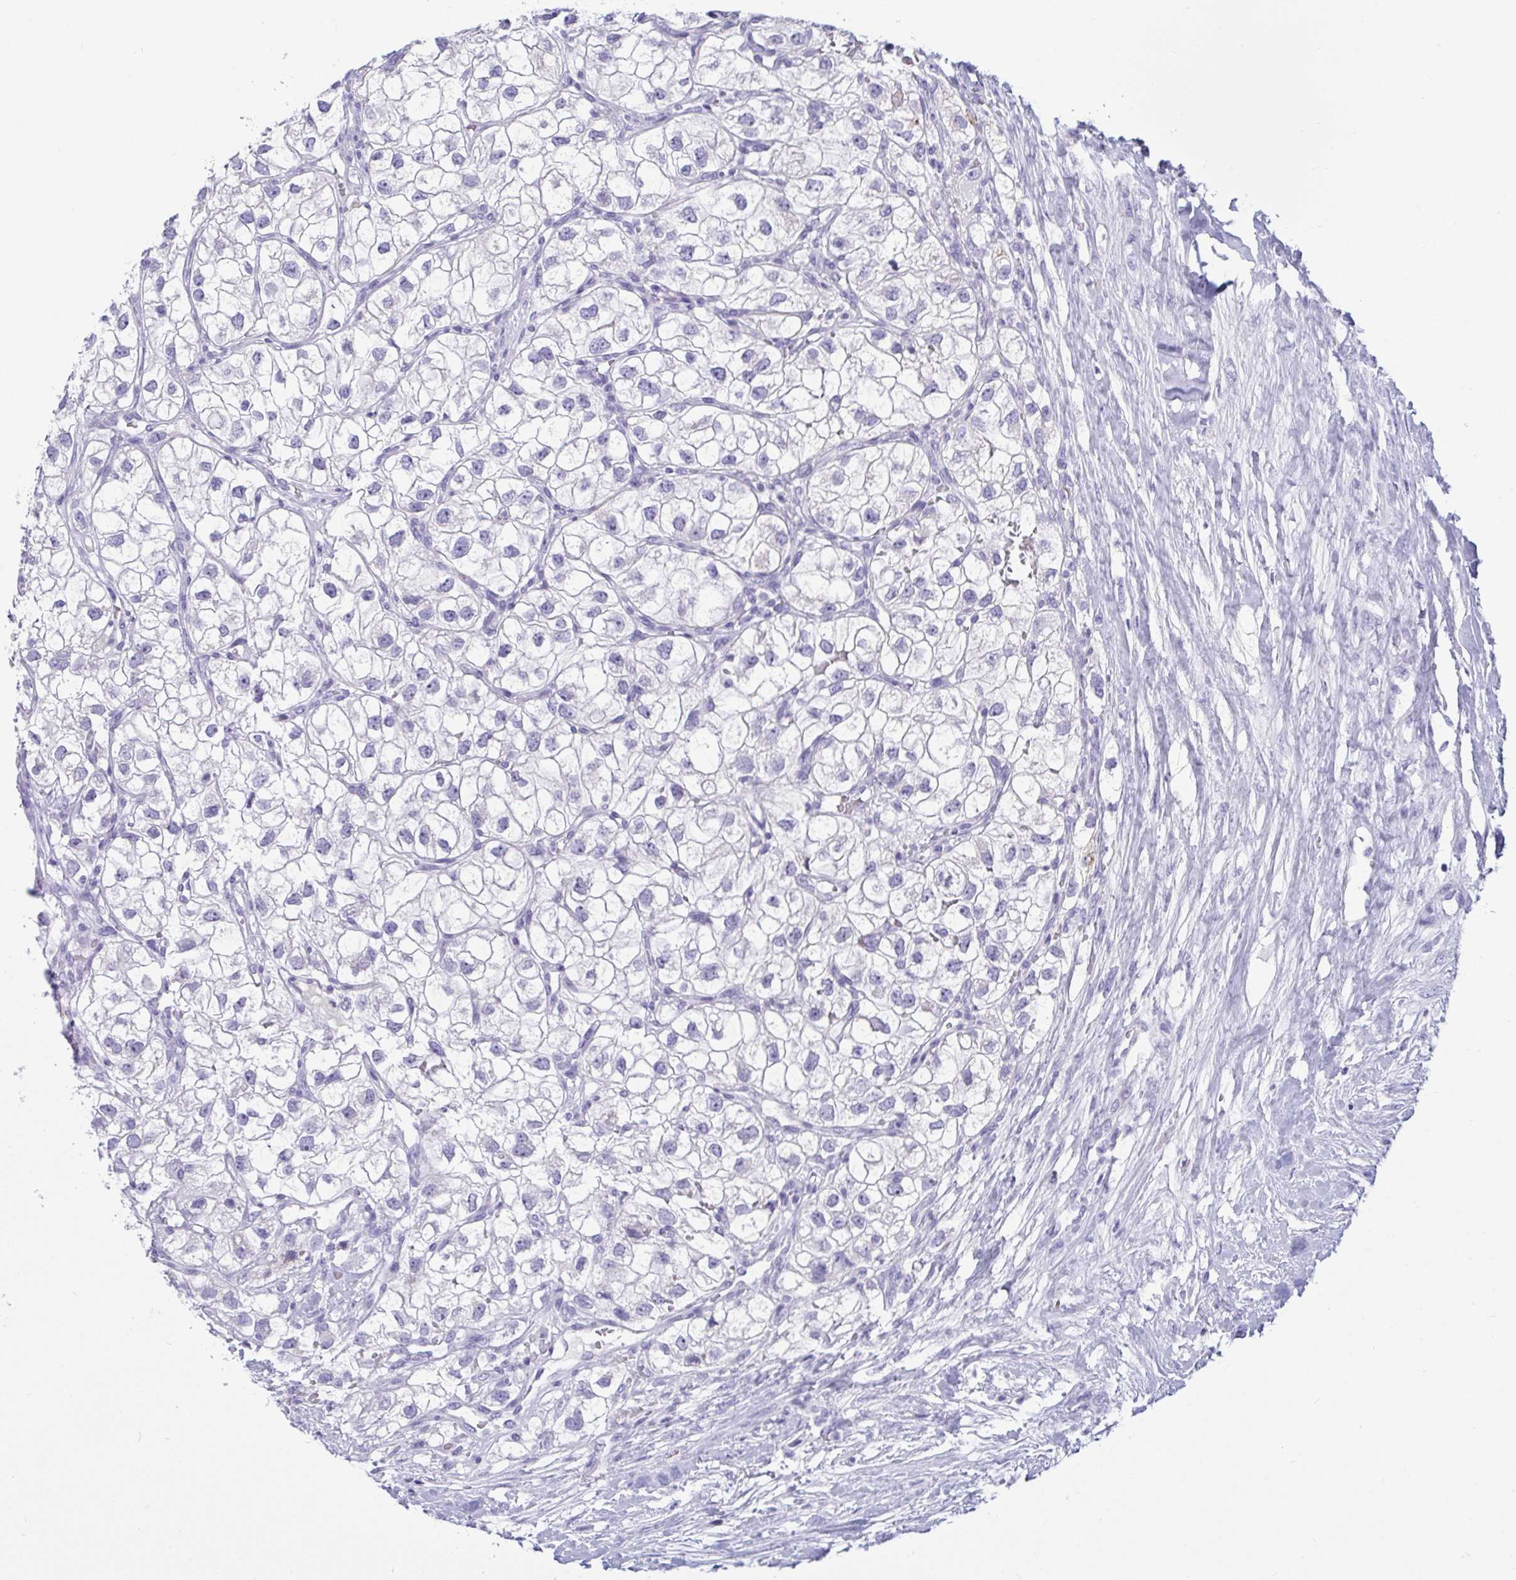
{"staining": {"intensity": "negative", "quantity": "none", "location": "none"}, "tissue": "renal cancer", "cell_type": "Tumor cells", "image_type": "cancer", "snomed": [{"axis": "morphology", "description": "Adenocarcinoma, NOS"}, {"axis": "topography", "description": "Kidney"}], "caption": "Micrograph shows no significant protein positivity in tumor cells of renal cancer (adenocarcinoma). (DAB (3,3'-diaminobenzidine) immunohistochemistry with hematoxylin counter stain).", "gene": "OXLD1", "patient": {"sex": "male", "age": 59}}